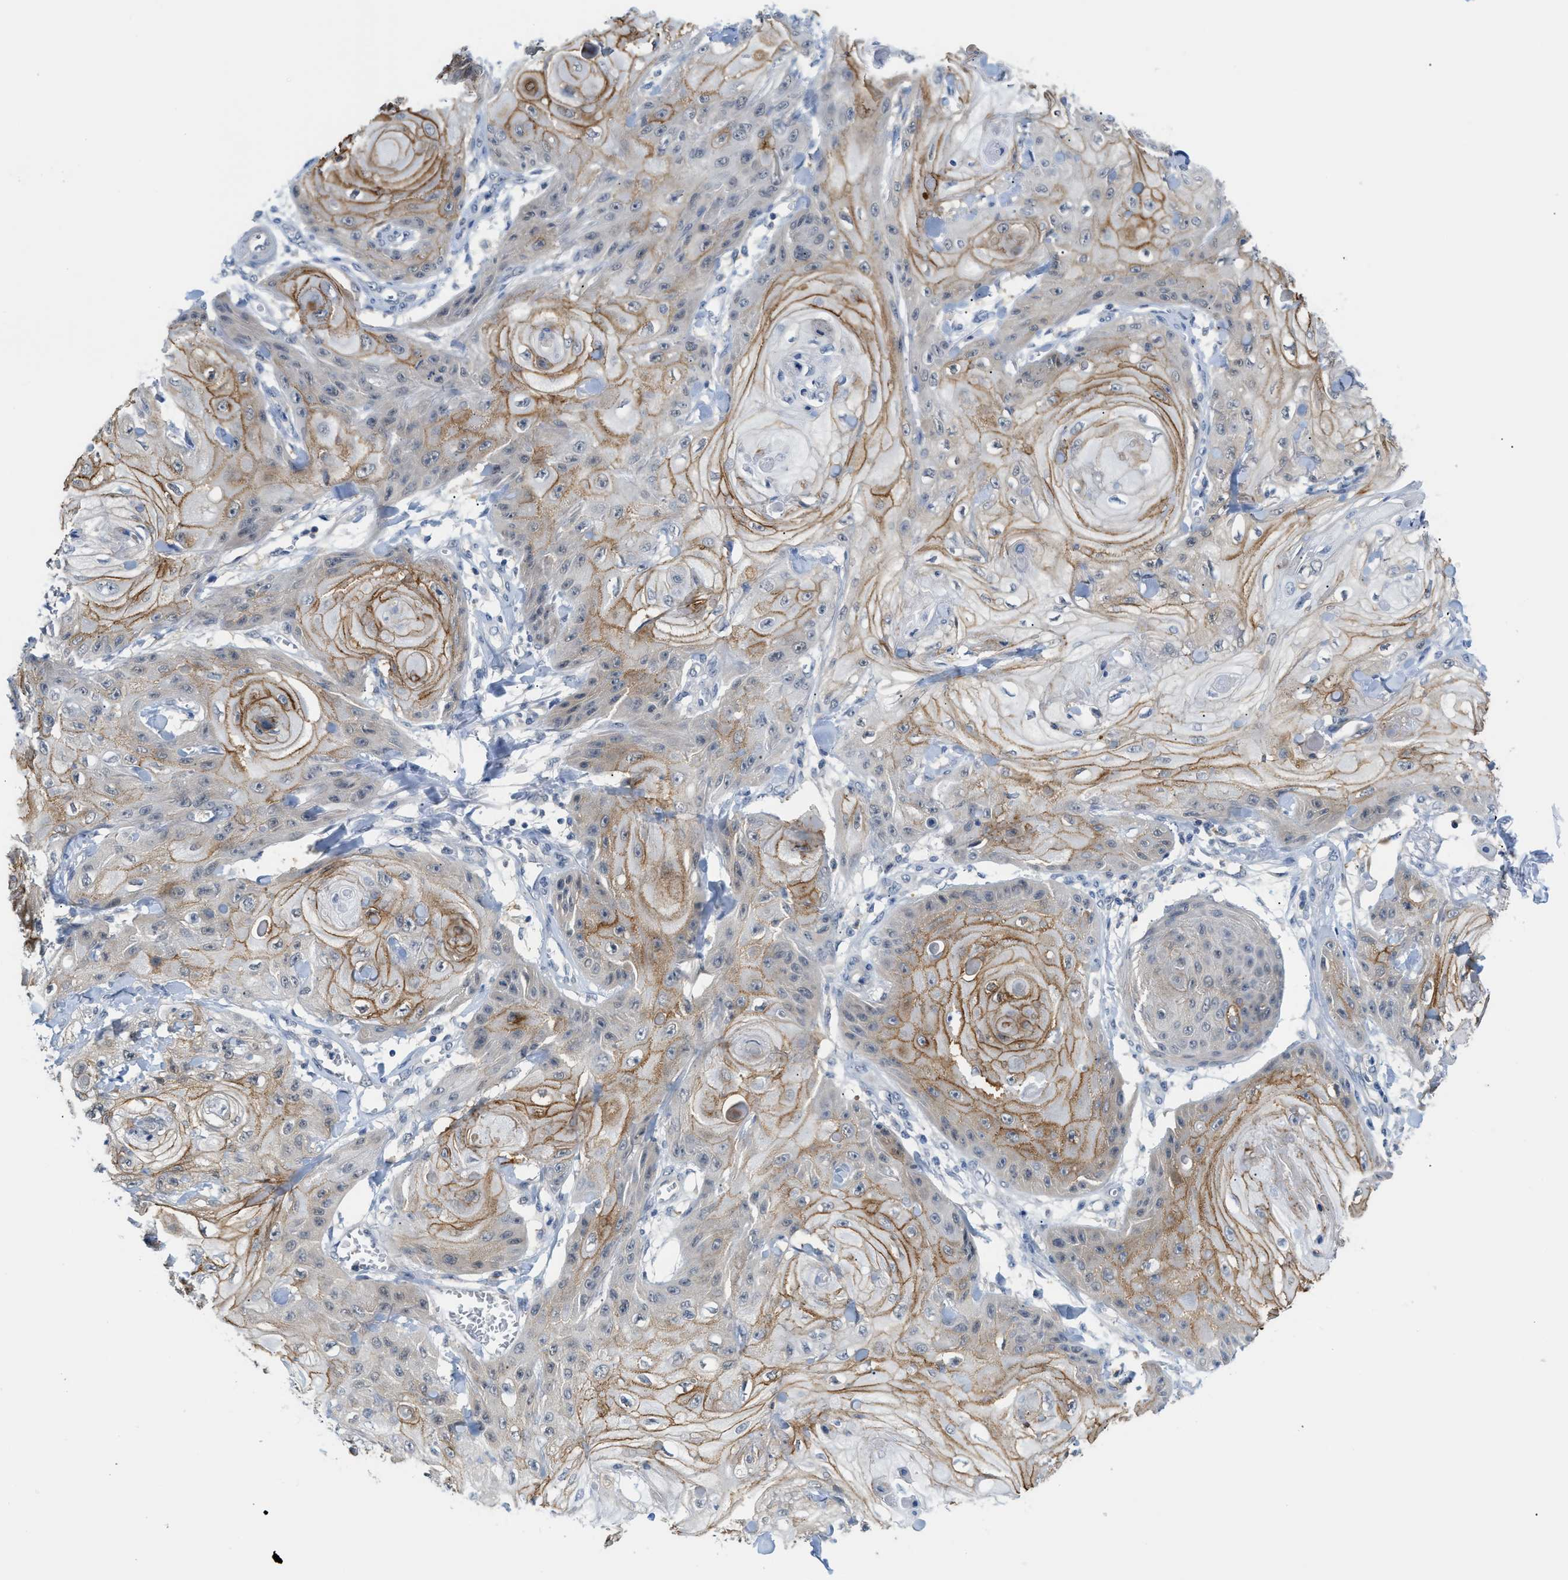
{"staining": {"intensity": "moderate", "quantity": "25%-75%", "location": "cytoplasmic/membranous"}, "tissue": "skin cancer", "cell_type": "Tumor cells", "image_type": "cancer", "snomed": [{"axis": "morphology", "description": "Squamous cell carcinoma, NOS"}, {"axis": "topography", "description": "Skin"}], "caption": "This is an image of immunohistochemistry staining of skin squamous cell carcinoma, which shows moderate positivity in the cytoplasmic/membranous of tumor cells.", "gene": "PSAT1", "patient": {"sex": "male", "age": 74}}